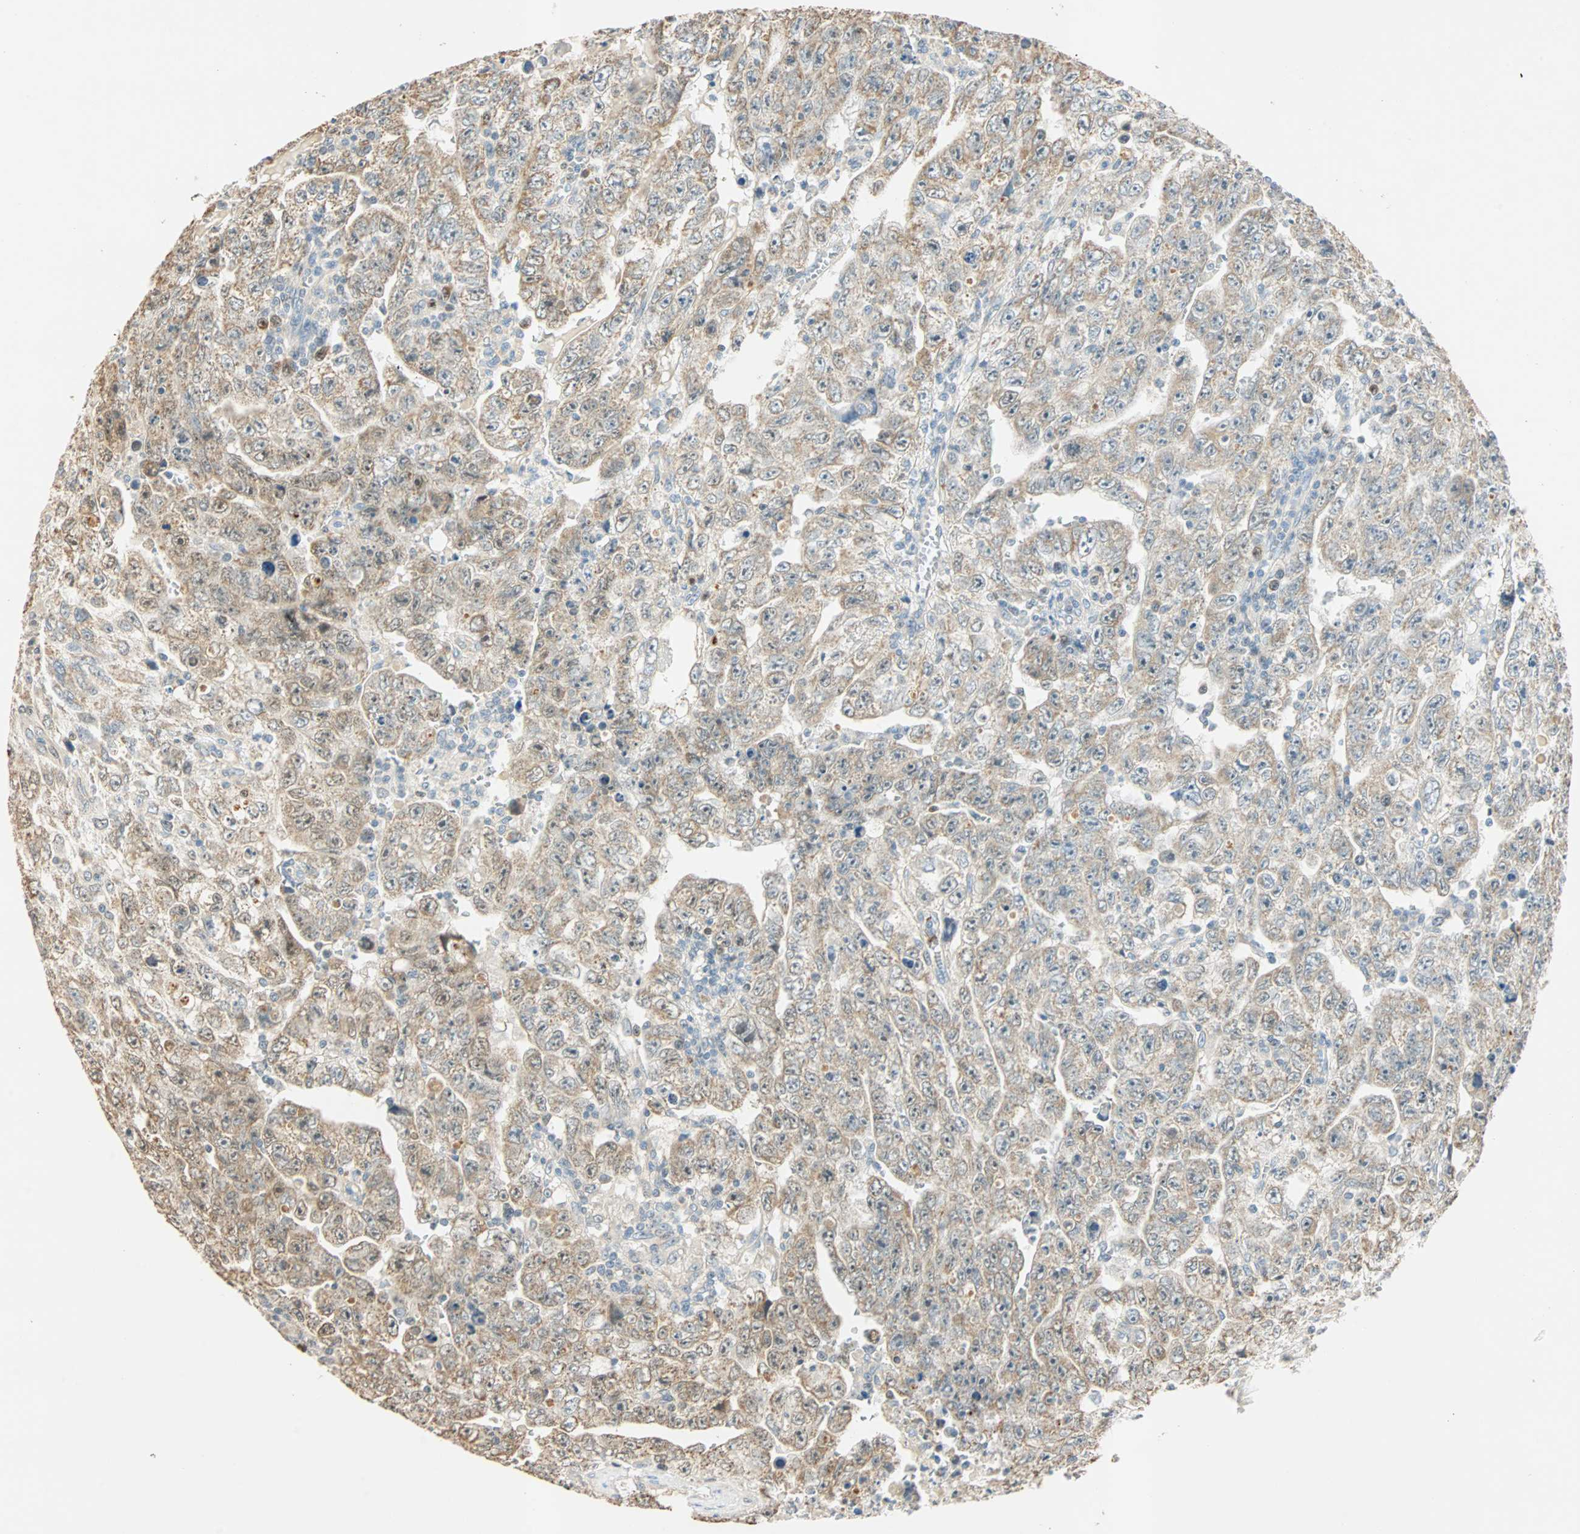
{"staining": {"intensity": "weak", "quantity": ">75%", "location": "cytoplasmic/membranous"}, "tissue": "testis cancer", "cell_type": "Tumor cells", "image_type": "cancer", "snomed": [{"axis": "morphology", "description": "Carcinoma, Embryonal, NOS"}, {"axis": "topography", "description": "Testis"}], "caption": "Testis cancer (embryonal carcinoma) stained for a protein reveals weak cytoplasmic/membranous positivity in tumor cells.", "gene": "RAD18", "patient": {"sex": "male", "age": 28}}